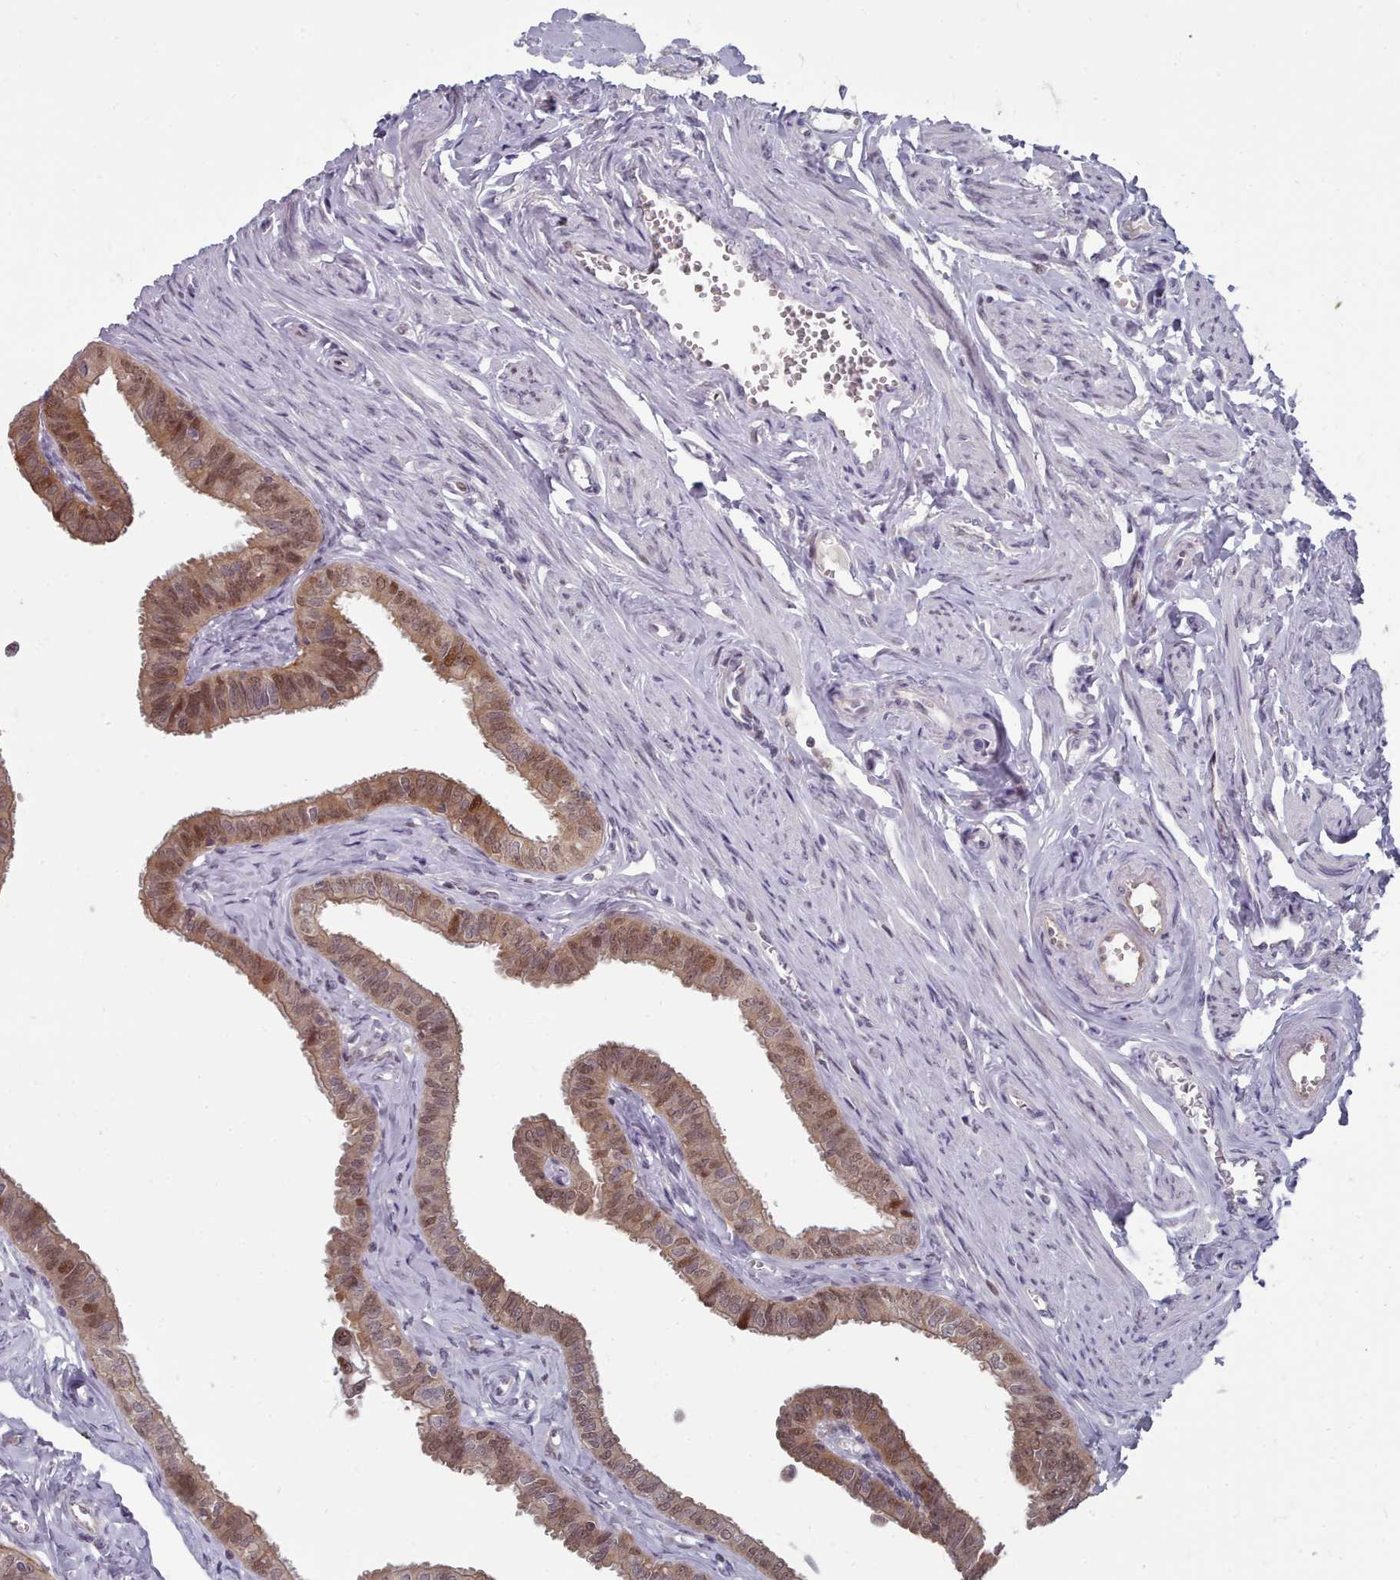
{"staining": {"intensity": "strong", "quantity": ">75%", "location": "cytoplasmic/membranous,nuclear"}, "tissue": "fallopian tube", "cell_type": "Glandular cells", "image_type": "normal", "snomed": [{"axis": "morphology", "description": "Normal tissue, NOS"}, {"axis": "morphology", "description": "Carcinoma, NOS"}, {"axis": "topography", "description": "Fallopian tube"}, {"axis": "topography", "description": "Ovary"}], "caption": "Brown immunohistochemical staining in unremarkable human fallopian tube demonstrates strong cytoplasmic/membranous,nuclear positivity in approximately >75% of glandular cells. Using DAB (brown) and hematoxylin (blue) stains, captured at high magnification using brightfield microscopy.", "gene": "GINS1", "patient": {"sex": "female", "age": 59}}